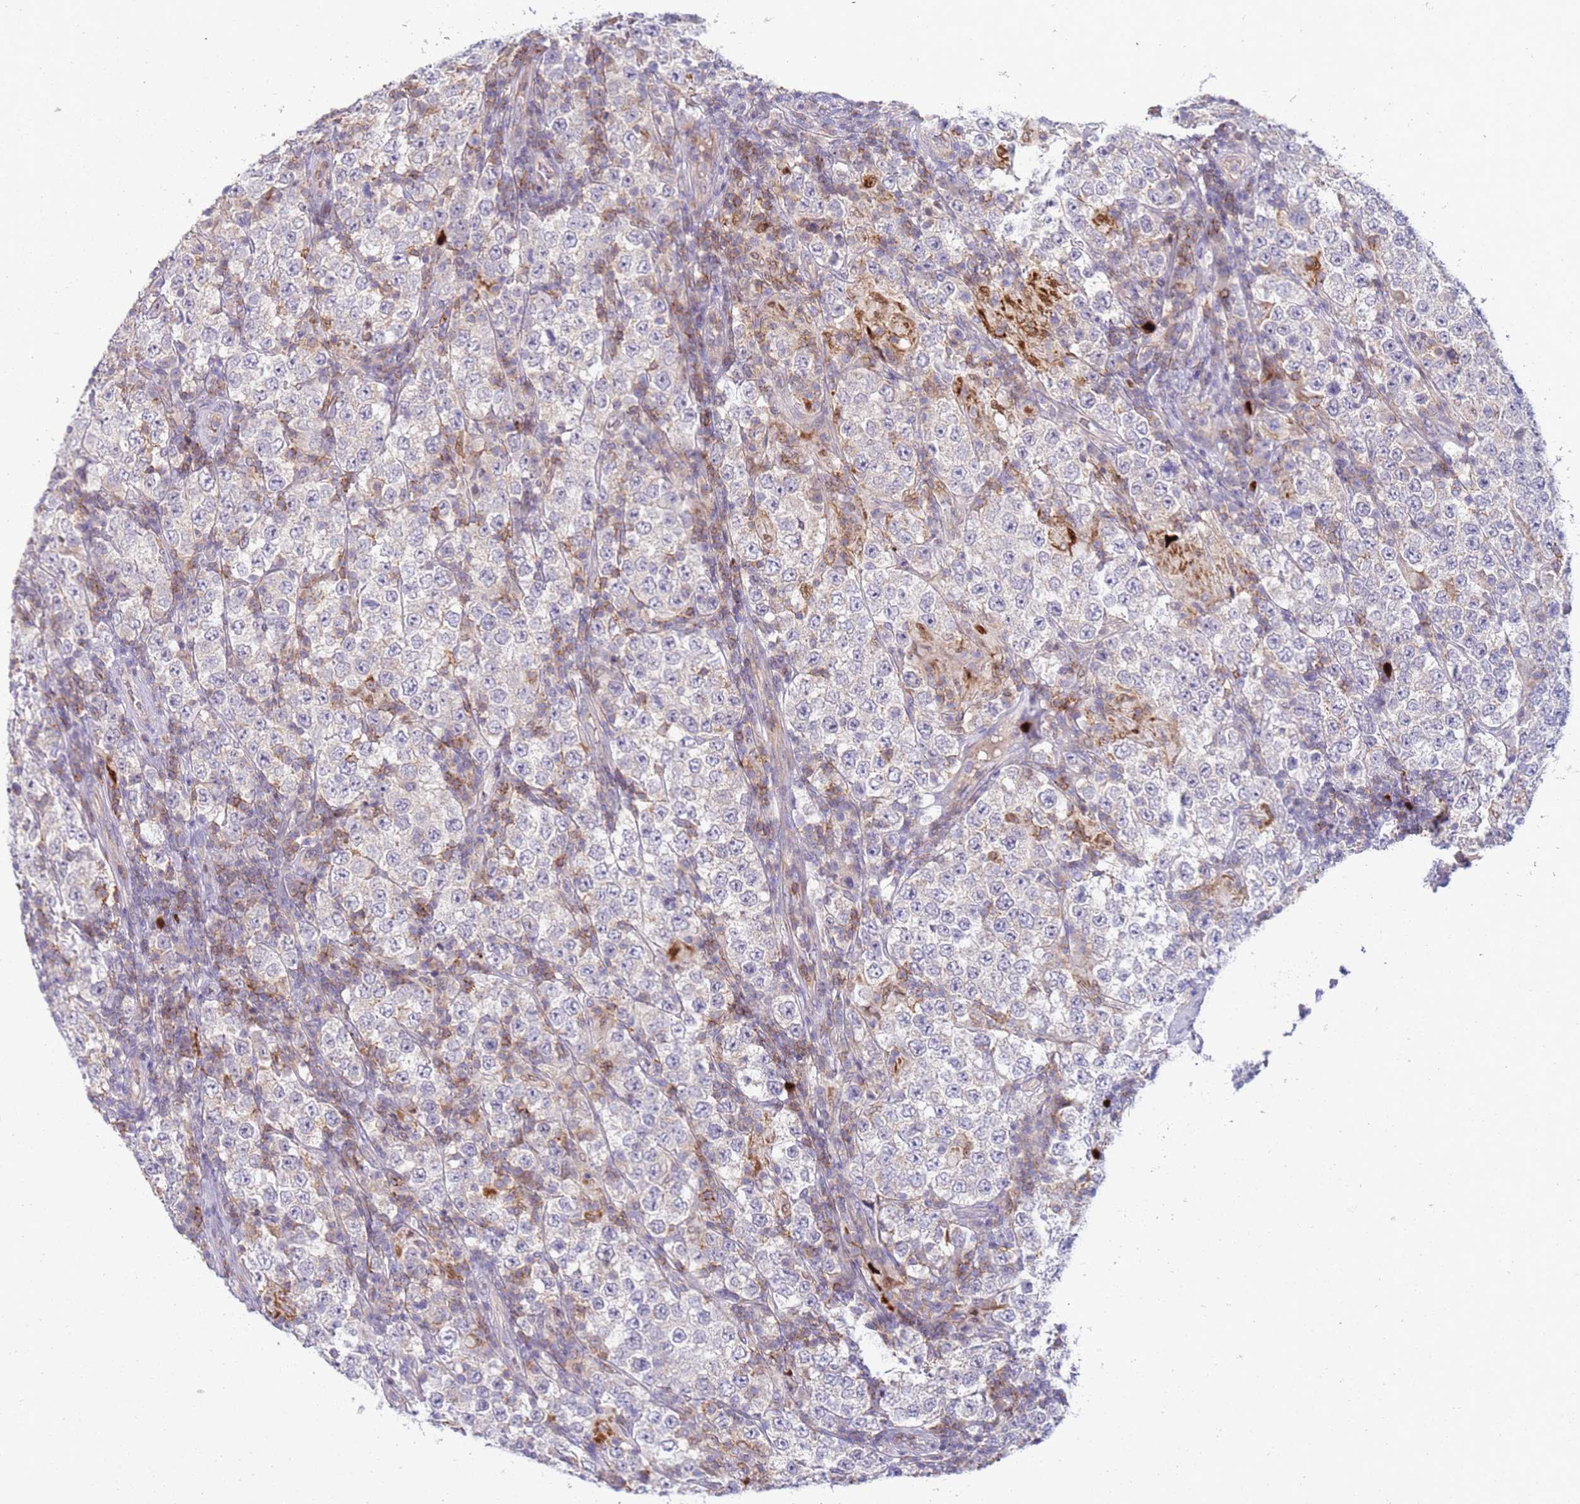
{"staining": {"intensity": "negative", "quantity": "none", "location": "none"}, "tissue": "testis cancer", "cell_type": "Tumor cells", "image_type": "cancer", "snomed": [{"axis": "morphology", "description": "Normal tissue, NOS"}, {"axis": "morphology", "description": "Urothelial carcinoma, High grade"}, {"axis": "morphology", "description": "Seminoma, NOS"}, {"axis": "morphology", "description": "Carcinoma, Embryonal, NOS"}, {"axis": "topography", "description": "Urinary bladder"}, {"axis": "topography", "description": "Testis"}], "caption": "The immunohistochemistry image has no significant positivity in tumor cells of urothelial carcinoma (high-grade) (testis) tissue.", "gene": "STK25", "patient": {"sex": "male", "age": 41}}